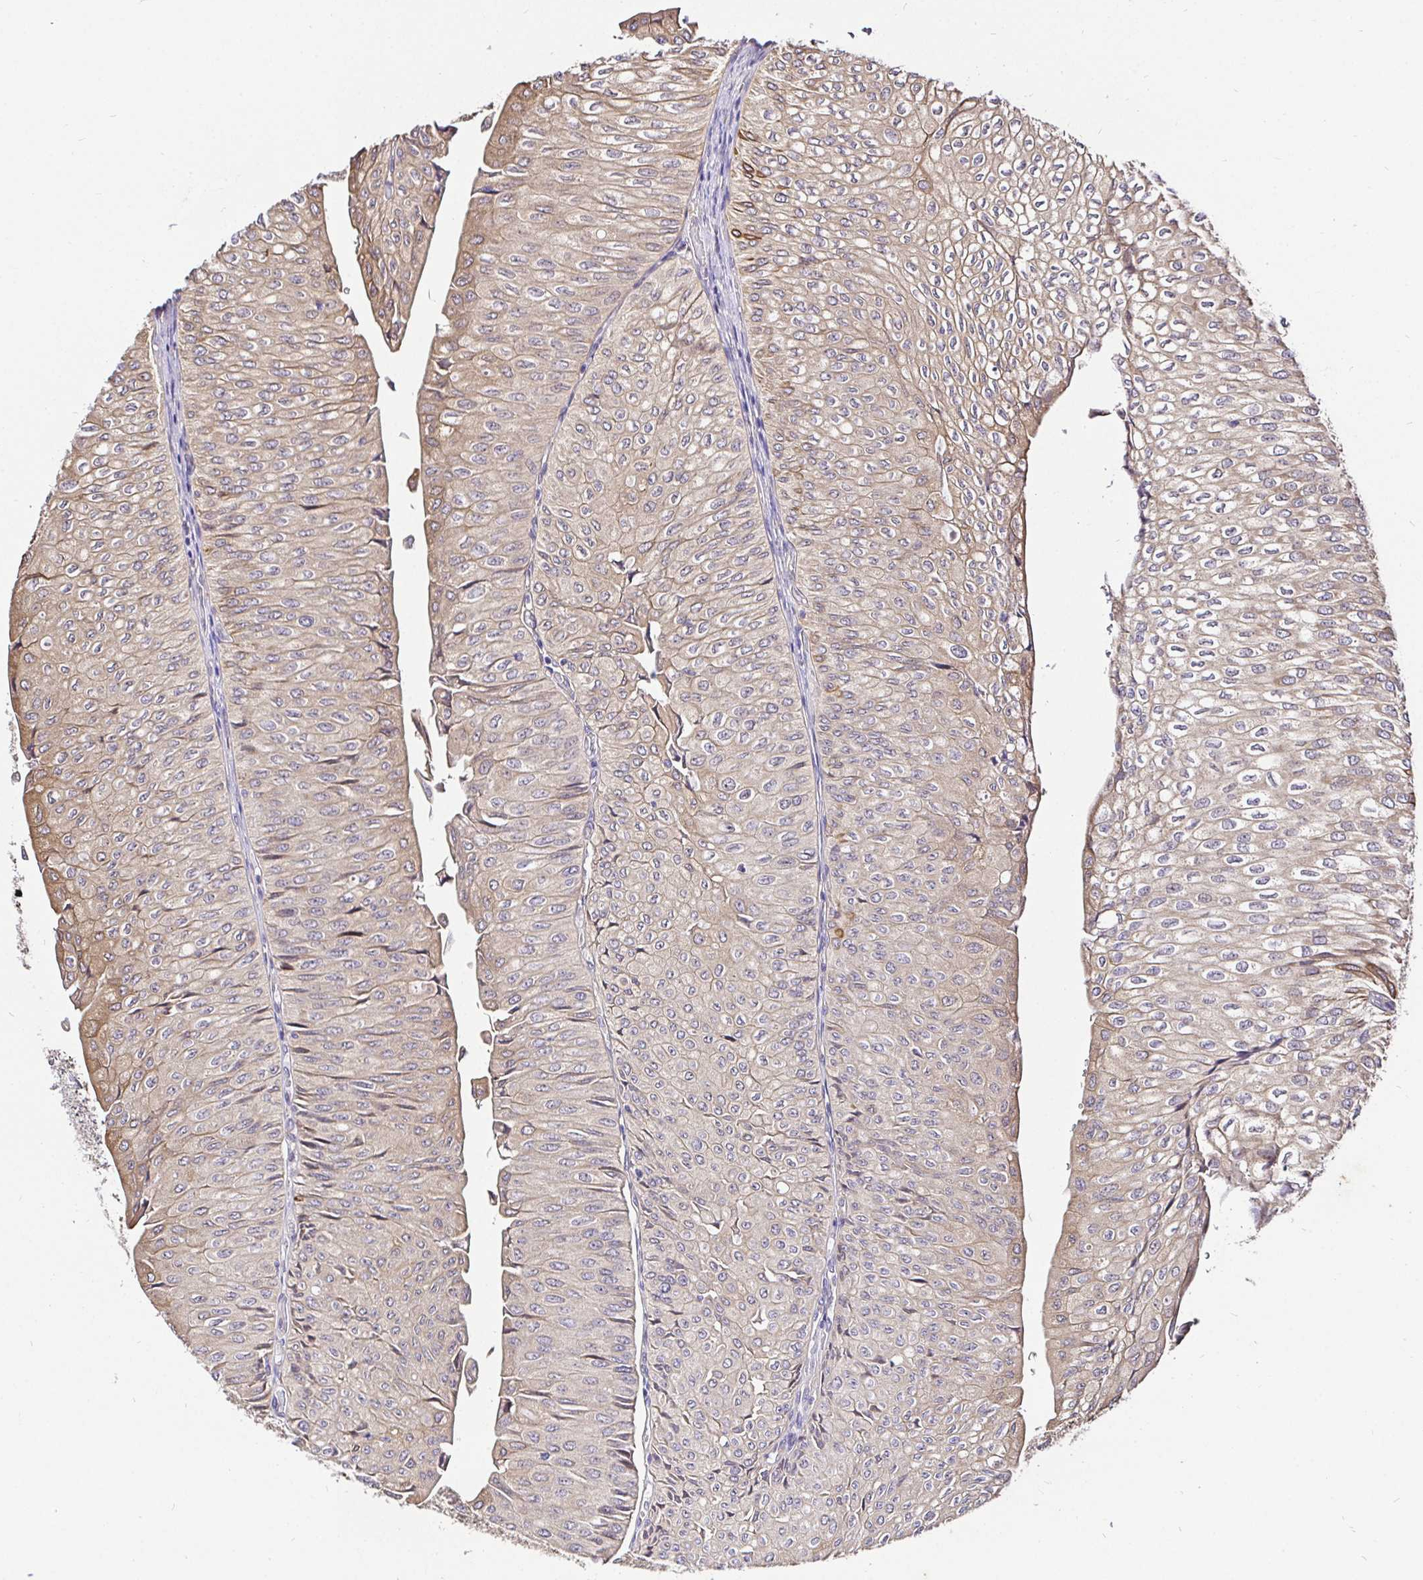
{"staining": {"intensity": "weak", "quantity": "25%-75%", "location": "cytoplasmic/membranous"}, "tissue": "urothelial cancer", "cell_type": "Tumor cells", "image_type": "cancer", "snomed": [{"axis": "morphology", "description": "Urothelial carcinoma, NOS"}, {"axis": "topography", "description": "Urinary bladder"}], "caption": "Transitional cell carcinoma stained with DAB (3,3'-diaminobenzidine) immunohistochemistry (IHC) reveals low levels of weak cytoplasmic/membranous positivity in approximately 25%-75% of tumor cells.", "gene": "CCDC122", "patient": {"sex": "male", "age": 62}}